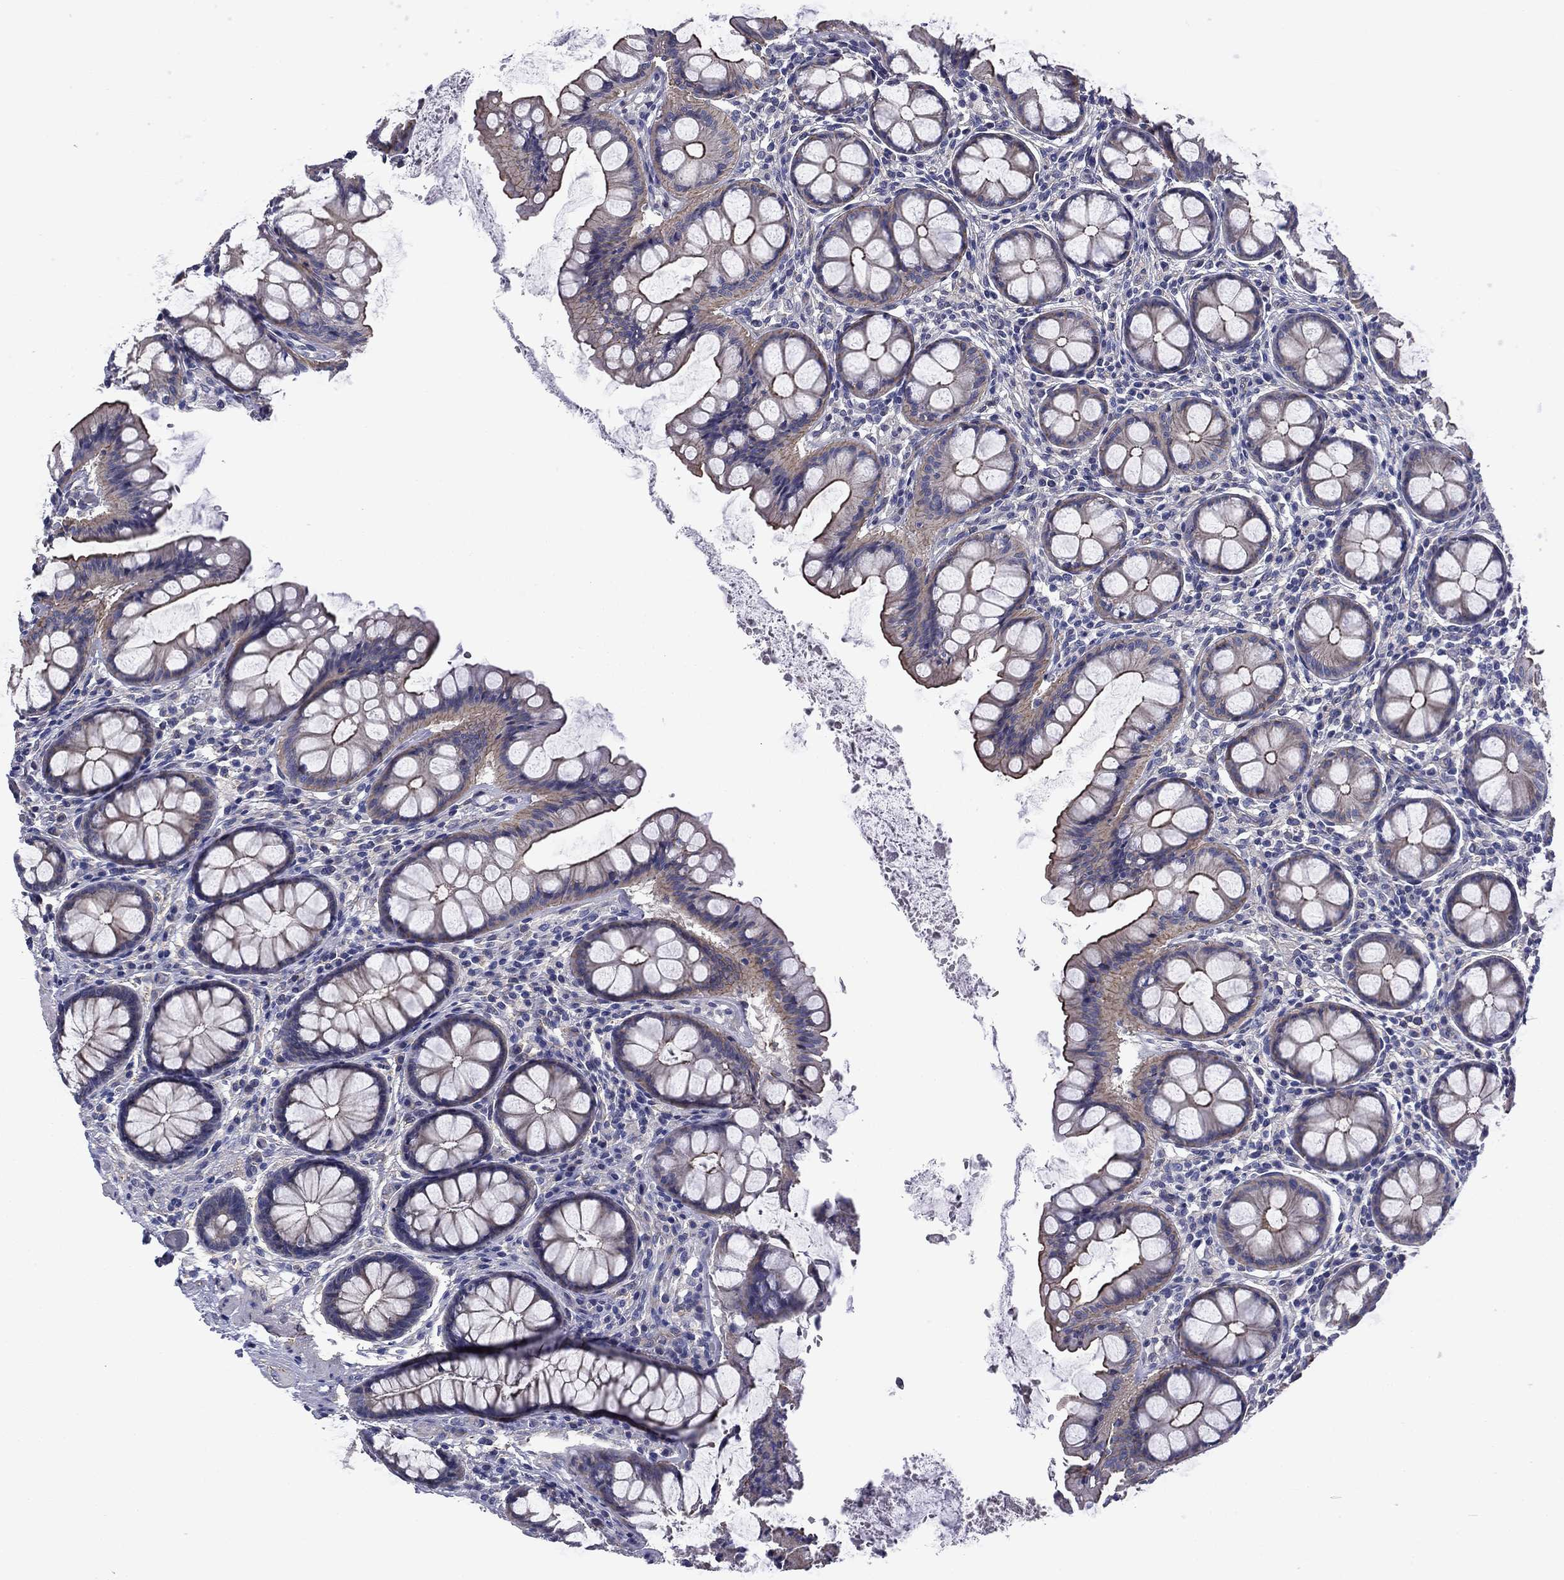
{"staining": {"intensity": "negative", "quantity": "none", "location": "none"}, "tissue": "colon", "cell_type": "Endothelial cells", "image_type": "normal", "snomed": [{"axis": "morphology", "description": "Normal tissue, NOS"}, {"axis": "topography", "description": "Colon"}], "caption": "The IHC histopathology image has no significant positivity in endothelial cells of colon. (DAB (3,3'-diaminobenzidine) IHC, high magnification).", "gene": "TCHH", "patient": {"sex": "female", "age": 65}}